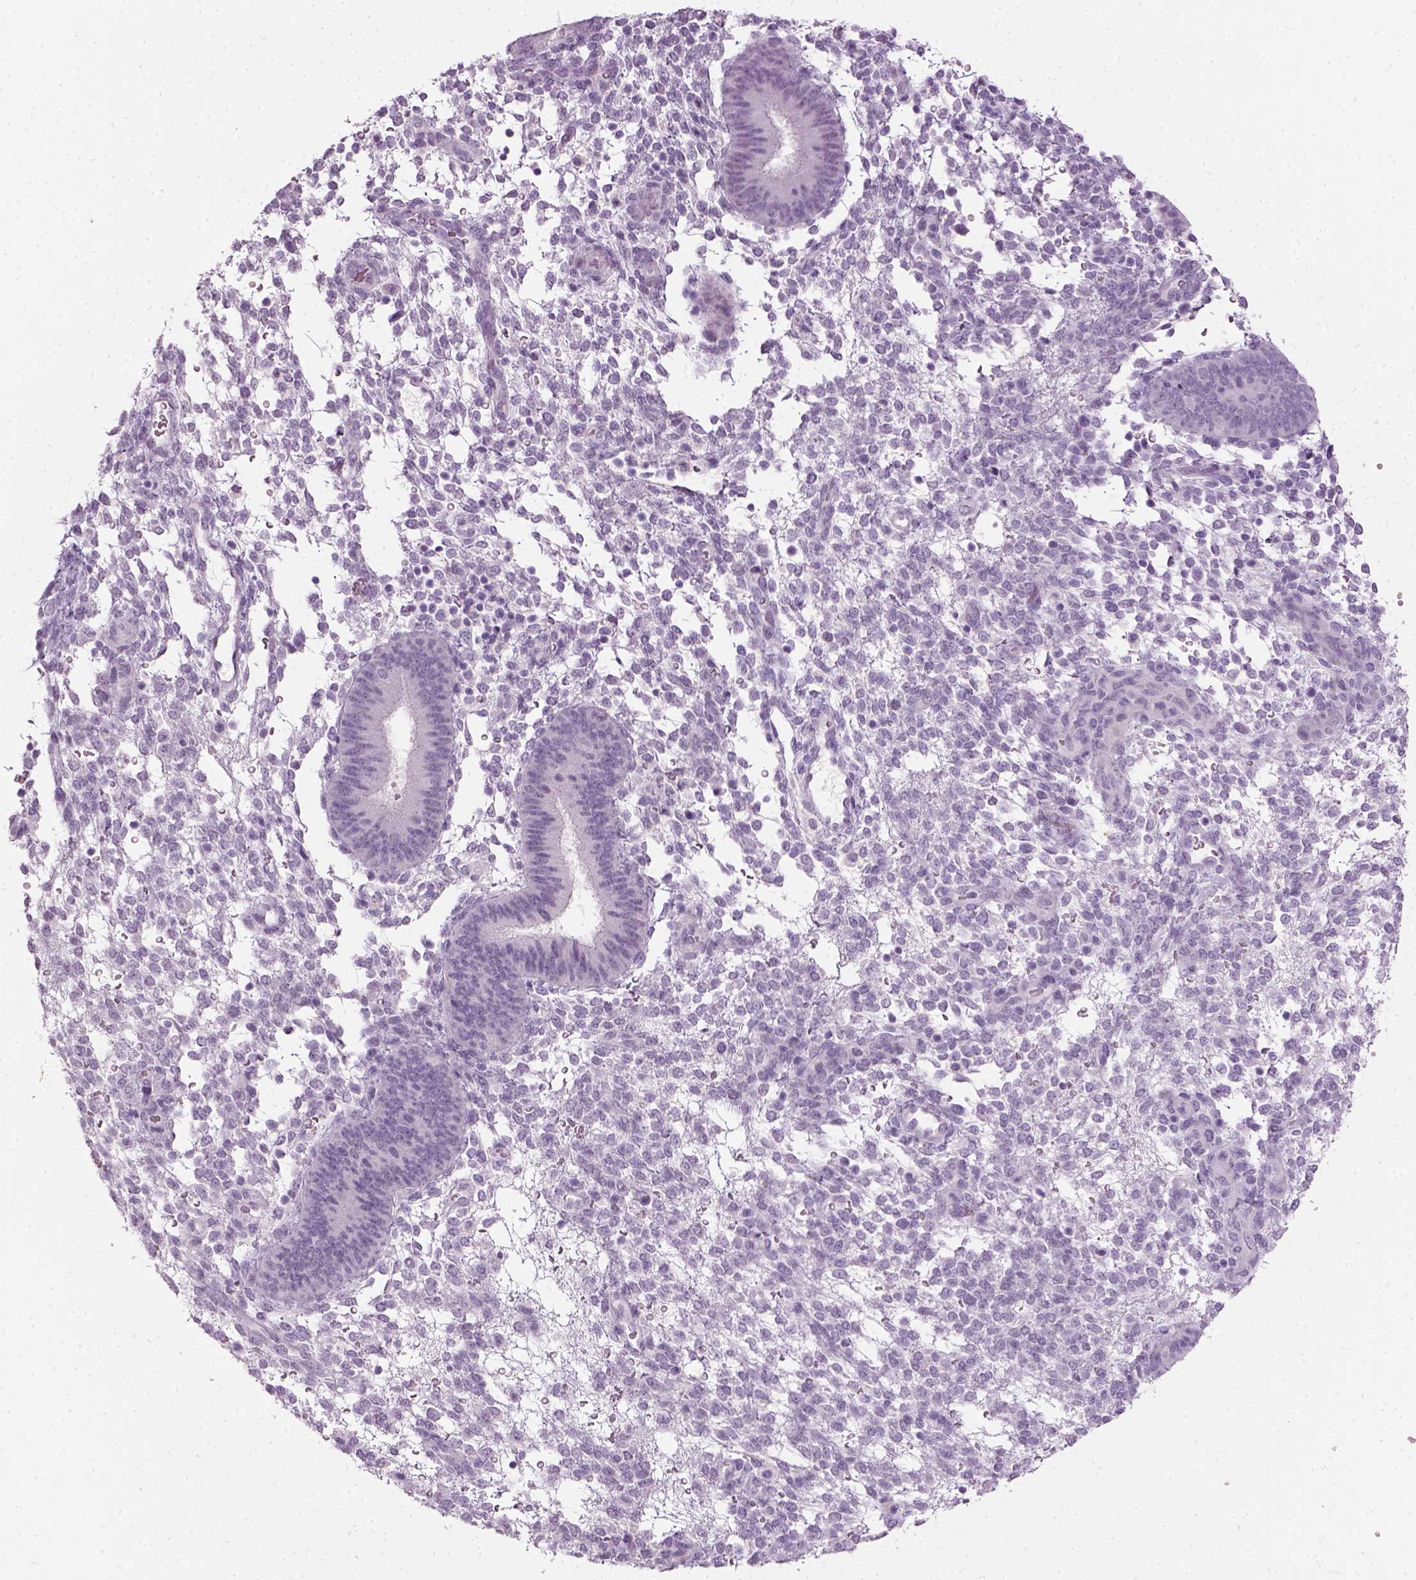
{"staining": {"intensity": "negative", "quantity": "none", "location": "none"}, "tissue": "endometrium", "cell_type": "Cells in endometrial stroma", "image_type": "normal", "snomed": [{"axis": "morphology", "description": "Normal tissue, NOS"}, {"axis": "topography", "description": "Endometrium"}], "caption": "This is a micrograph of immunohistochemistry (IHC) staining of normal endometrium, which shows no positivity in cells in endometrial stroma. (DAB (3,3'-diaminobenzidine) immunohistochemistry (IHC) with hematoxylin counter stain).", "gene": "GABRB2", "patient": {"sex": "female", "age": 39}}